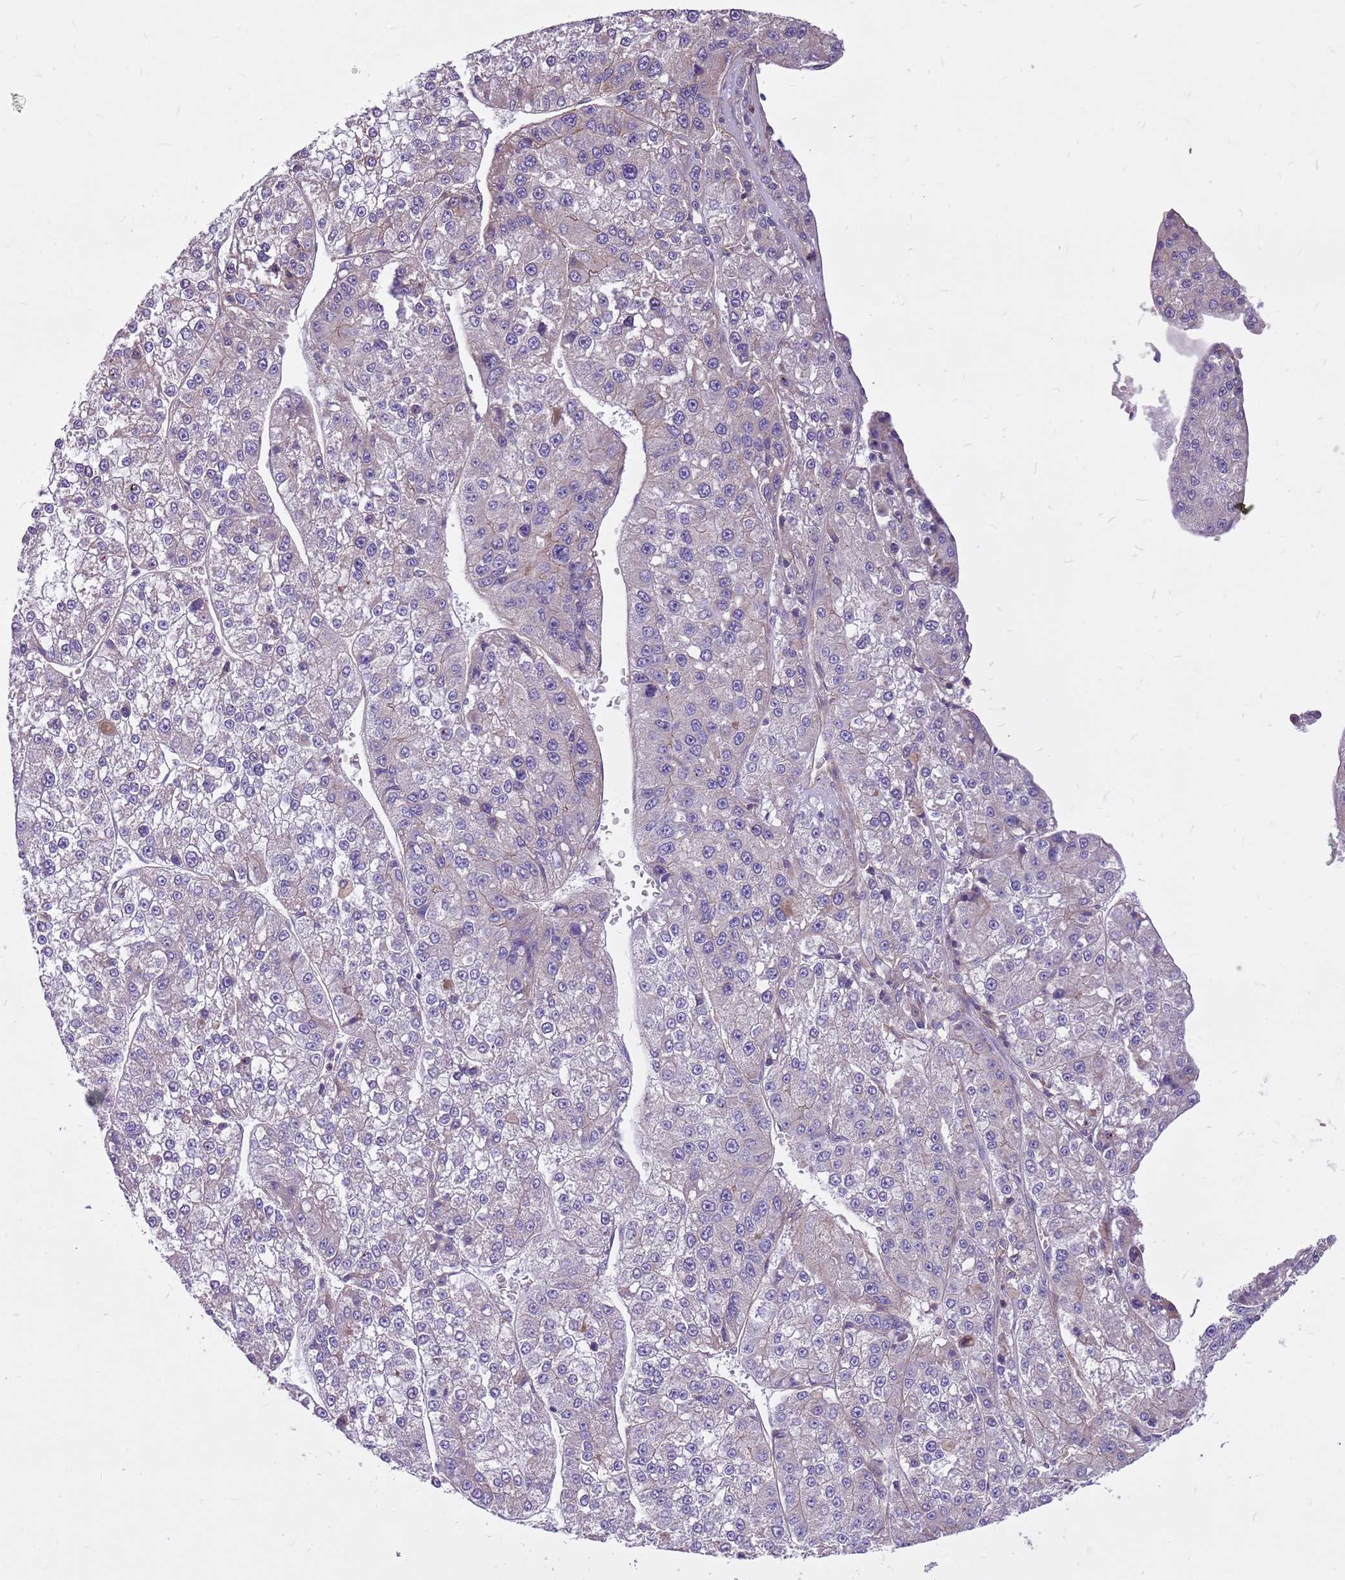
{"staining": {"intensity": "negative", "quantity": "none", "location": "none"}, "tissue": "liver cancer", "cell_type": "Tumor cells", "image_type": "cancer", "snomed": [{"axis": "morphology", "description": "Carcinoma, Hepatocellular, NOS"}, {"axis": "topography", "description": "Liver"}], "caption": "Liver cancer (hepatocellular carcinoma) was stained to show a protein in brown. There is no significant positivity in tumor cells. (DAB immunohistochemistry (IHC) visualized using brightfield microscopy, high magnification).", "gene": "WASHC4", "patient": {"sex": "female", "age": 73}}